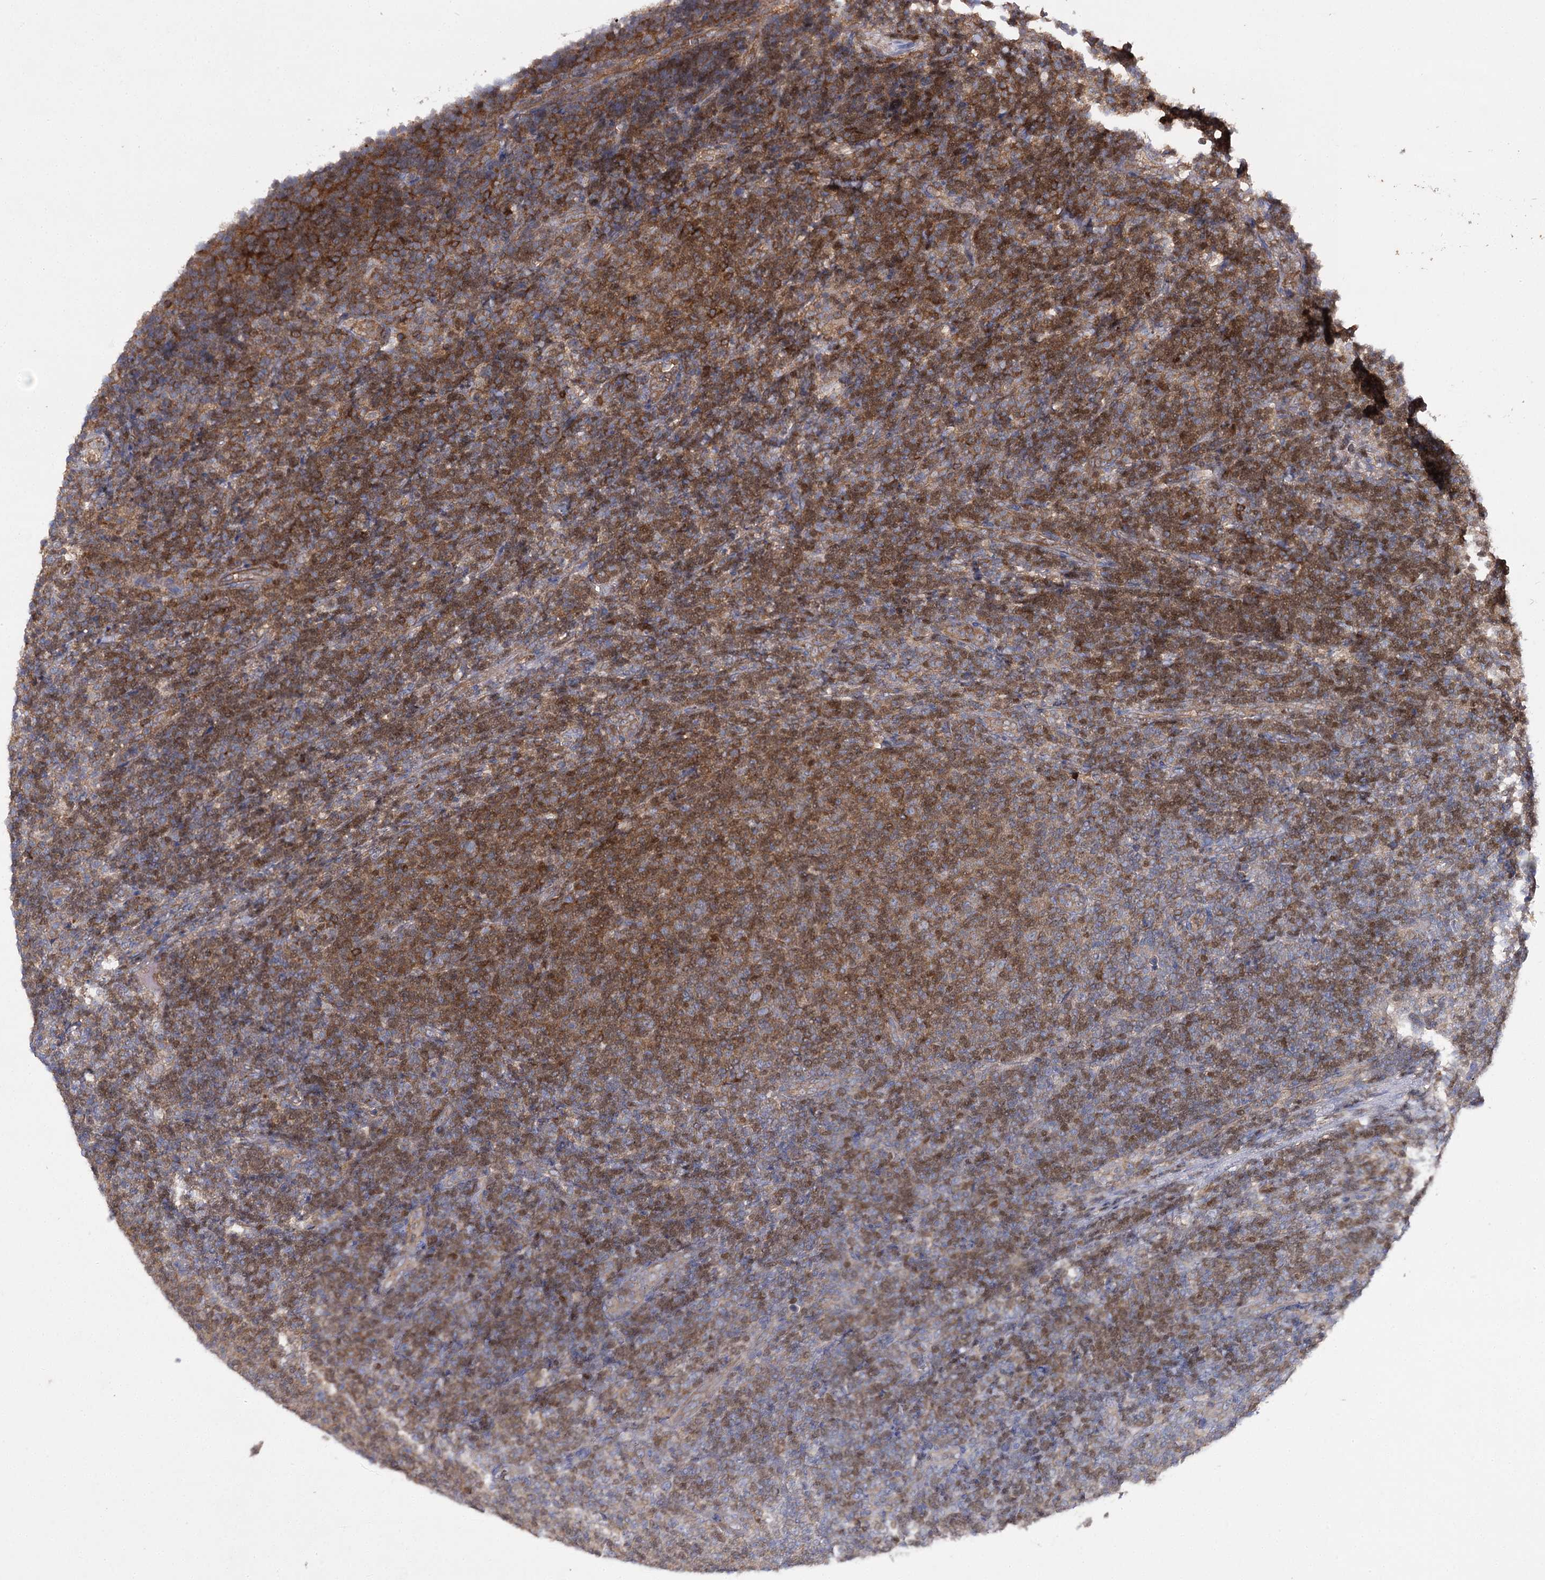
{"staining": {"intensity": "moderate", "quantity": ">75%", "location": "cytoplasmic/membranous"}, "tissue": "lymphoma", "cell_type": "Tumor cells", "image_type": "cancer", "snomed": [{"axis": "morphology", "description": "Malignant lymphoma, non-Hodgkin's type, Low grade"}, {"axis": "topography", "description": "Lymph node"}], "caption": "This photomicrograph demonstrates low-grade malignant lymphoma, non-Hodgkin's type stained with immunohistochemistry (IHC) to label a protein in brown. The cytoplasmic/membranous of tumor cells show moderate positivity for the protein. Nuclei are counter-stained blue.", "gene": "BCR", "patient": {"sex": "male", "age": 66}}